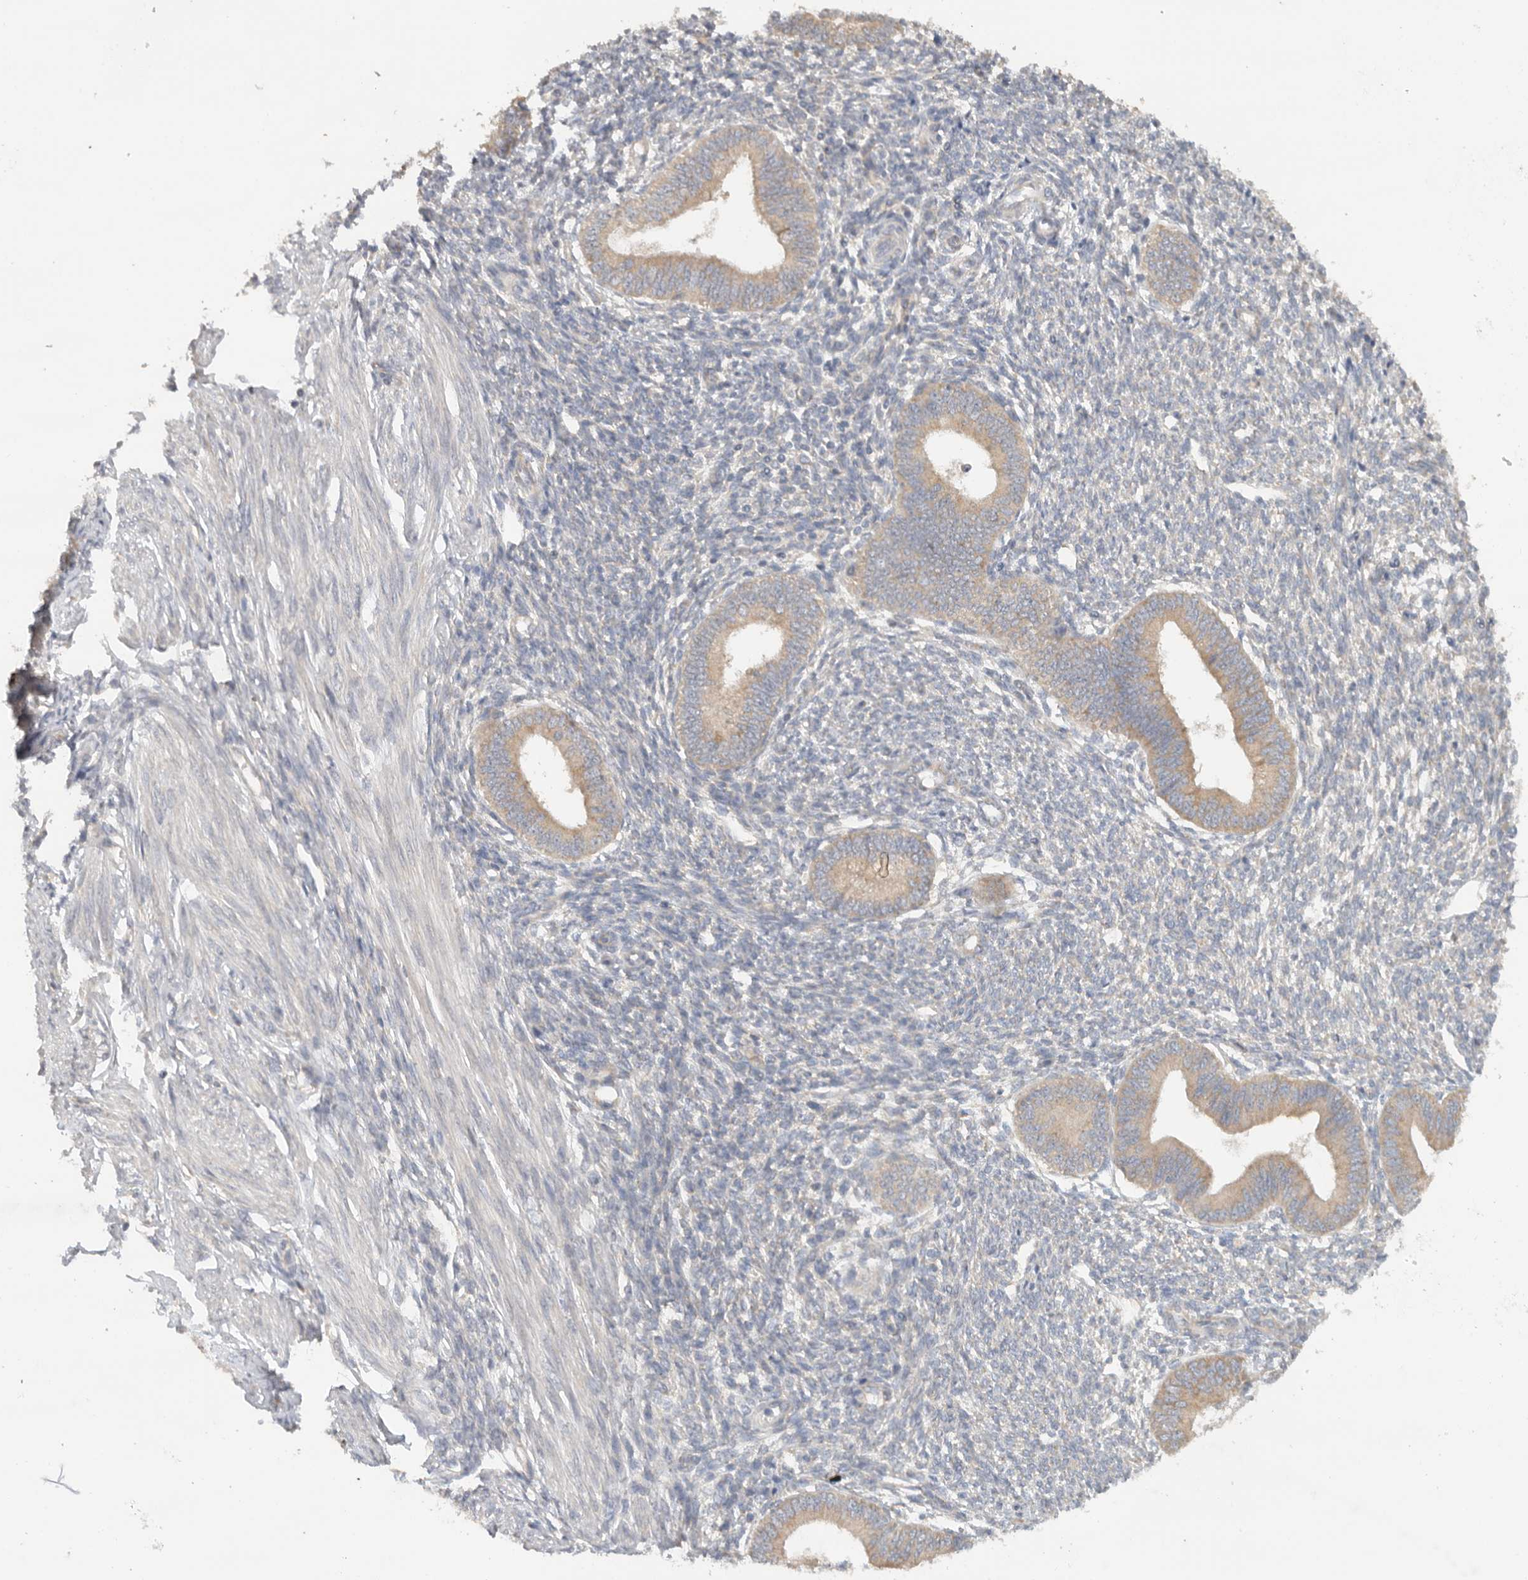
{"staining": {"intensity": "negative", "quantity": "none", "location": "none"}, "tissue": "endometrium", "cell_type": "Cells in endometrial stroma", "image_type": "normal", "snomed": [{"axis": "morphology", "description": "Normal tissue, NOS"}, {"axis": "topography", "description": "Endometrium"}], "caption": "Immunohistochemical staining of unremarkable human endometrium shows no significant staining in cells in endometrial stroma.", "gene": "PUM1", "patient": {"sex": "female", "age": 46}}